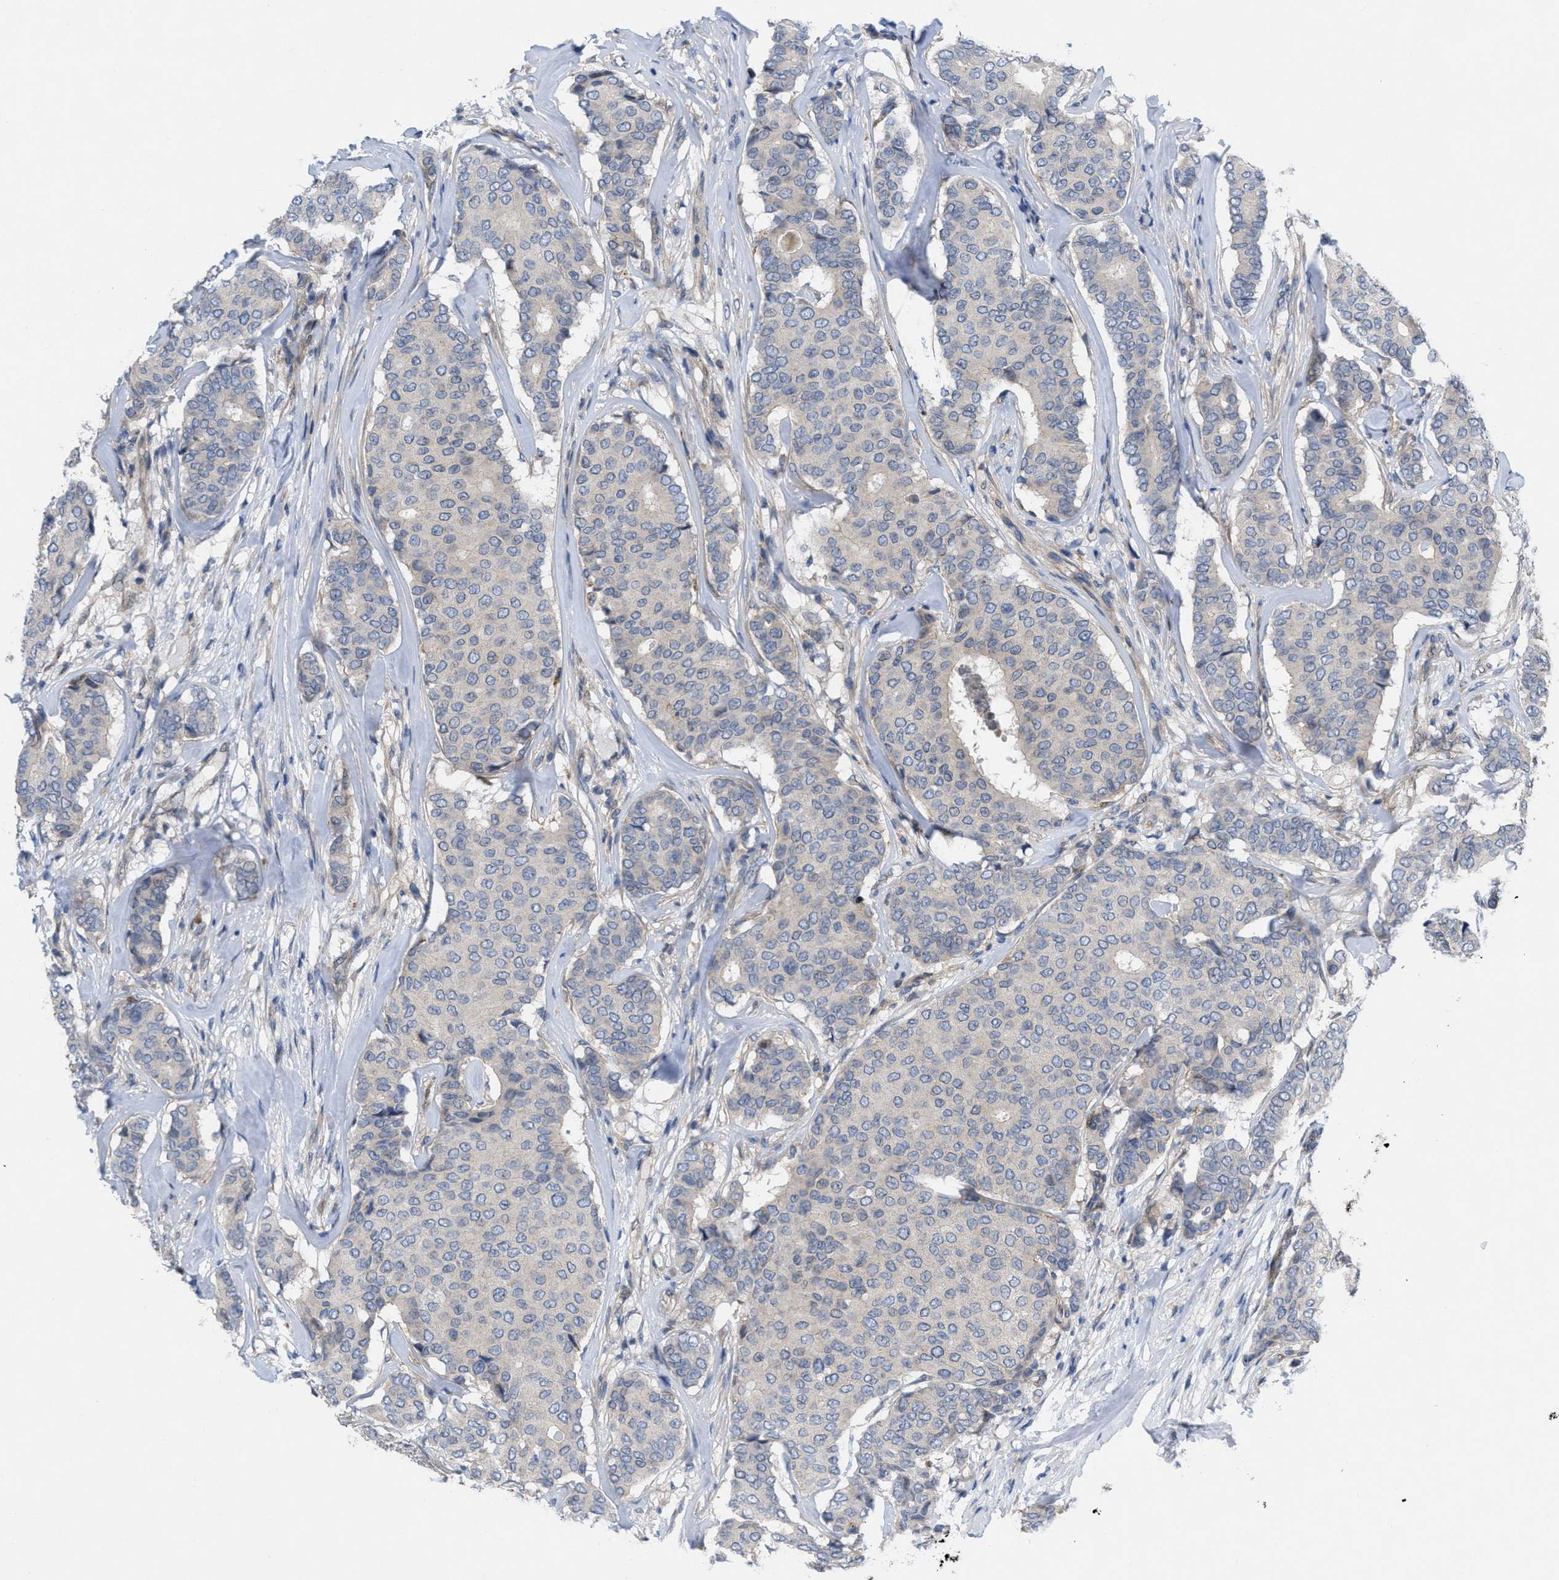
{"staining": {"intensity": "negative", "quantity": "none", "location": "none"}, "tissue": "breast cancer", "cell_type": "Tumor cells", "image_type": "cancer", "snomed": [{"axis": "morphology", "description": "Duct carcinoma"}, {"axis": "topography", "description": "Breast"}], "caption": "Infiltrating ductal carcinoma (breast) was stained to show a protein in brown. There is no significant positivity in tumor cells.", "gene": "NDEL1", "patient": {"sex": "female", "age": 75}}